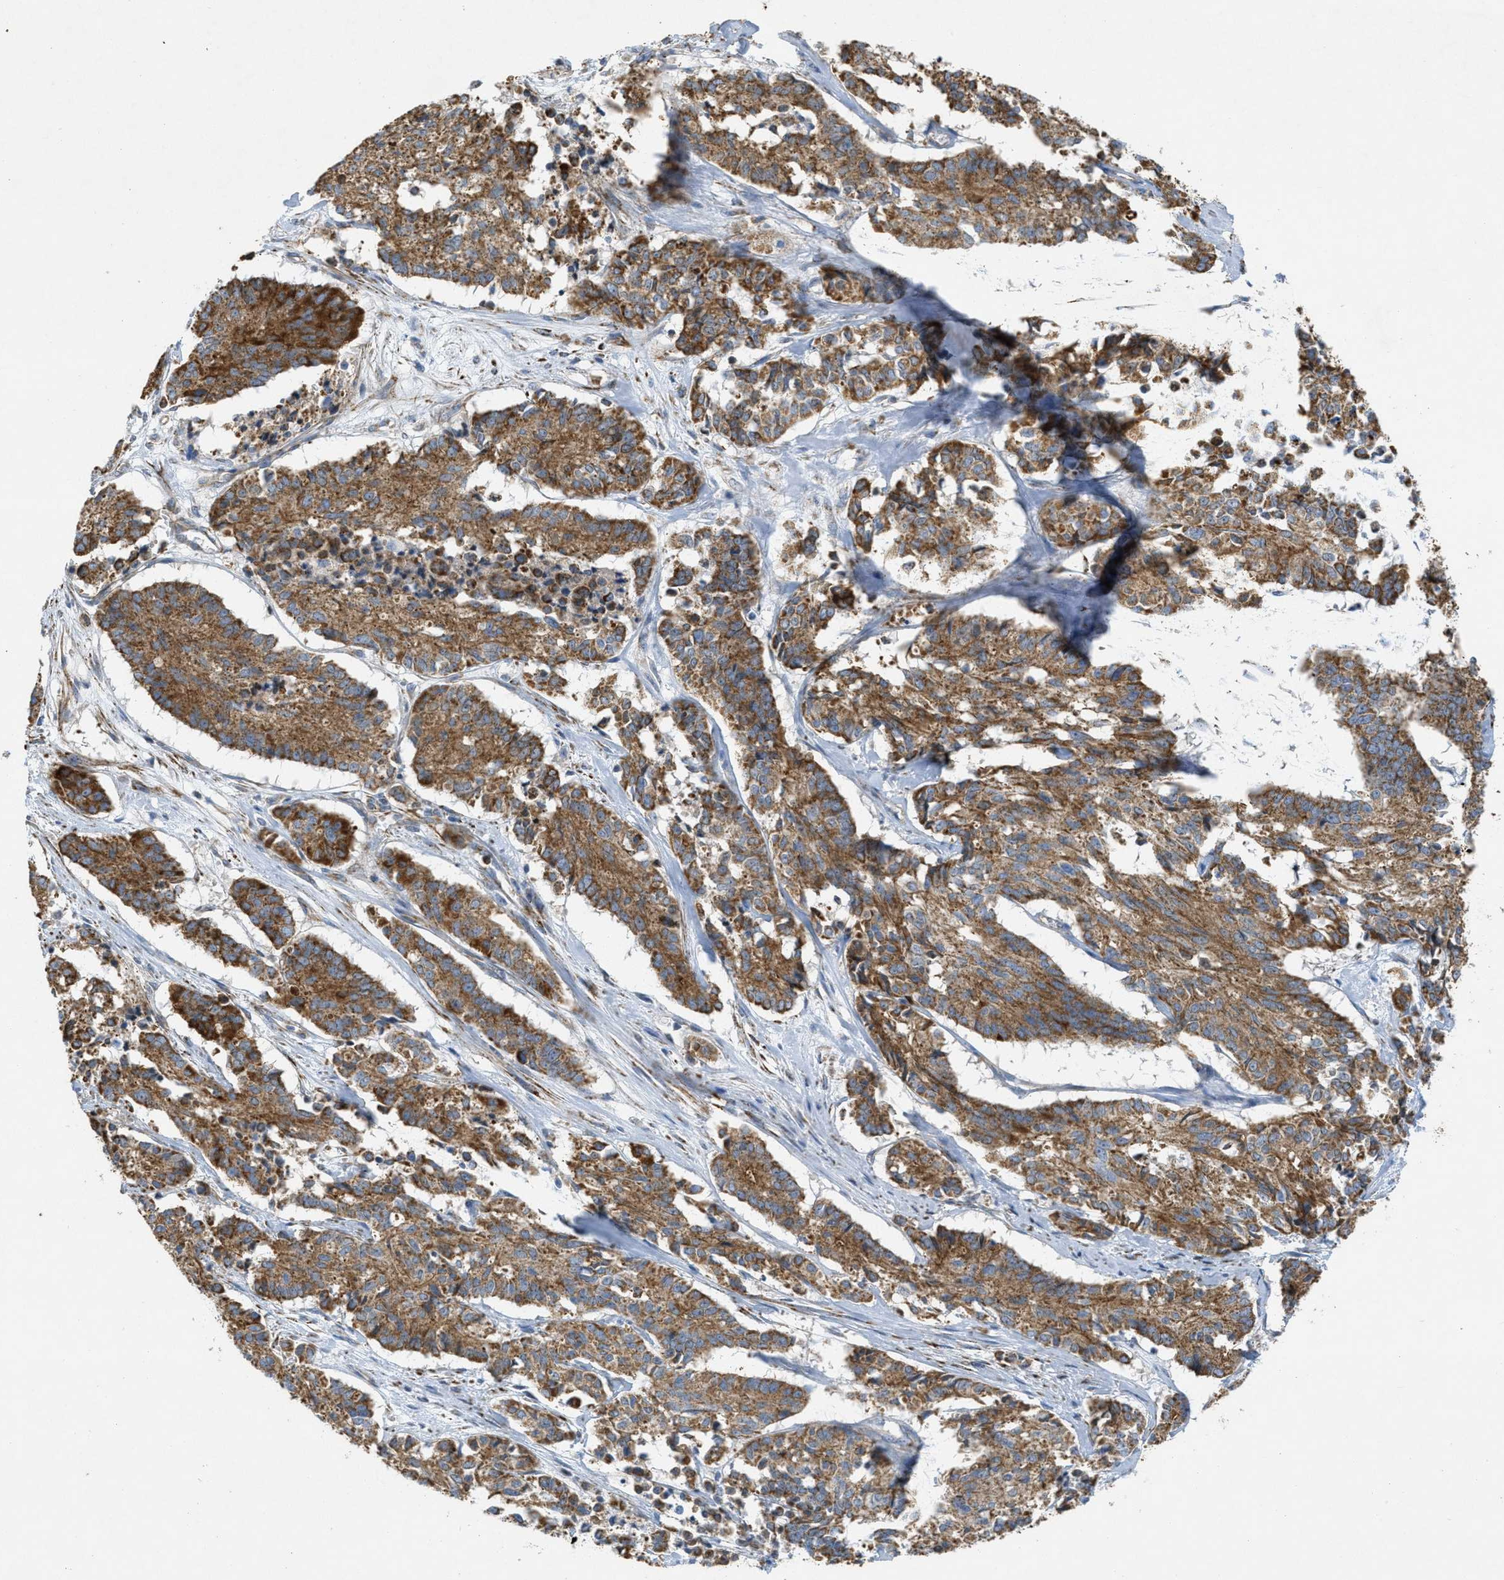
{"staining": {"intensity": "strong", "quantity": ">75%", "location": "cytoplasmic/membranous"}, "tissue": "cervical cancer", "cell_type": "Tumor cells", "image_type": "cancer", "snomed": [{"axis": "morphology", "description": "Squamous cell carcinoma, NOS"}, {"axis": "topography", "description": "Cervix"}], "caption": "Protein expression by immunohistochemistry (IHC) displays strong cytoplasmic/membranous staining in about >75% of tumor cells in cervical squamous cell carcinoma.", "gene": "BTN3A1", "patient": {"sex": "female", "age": 35}}